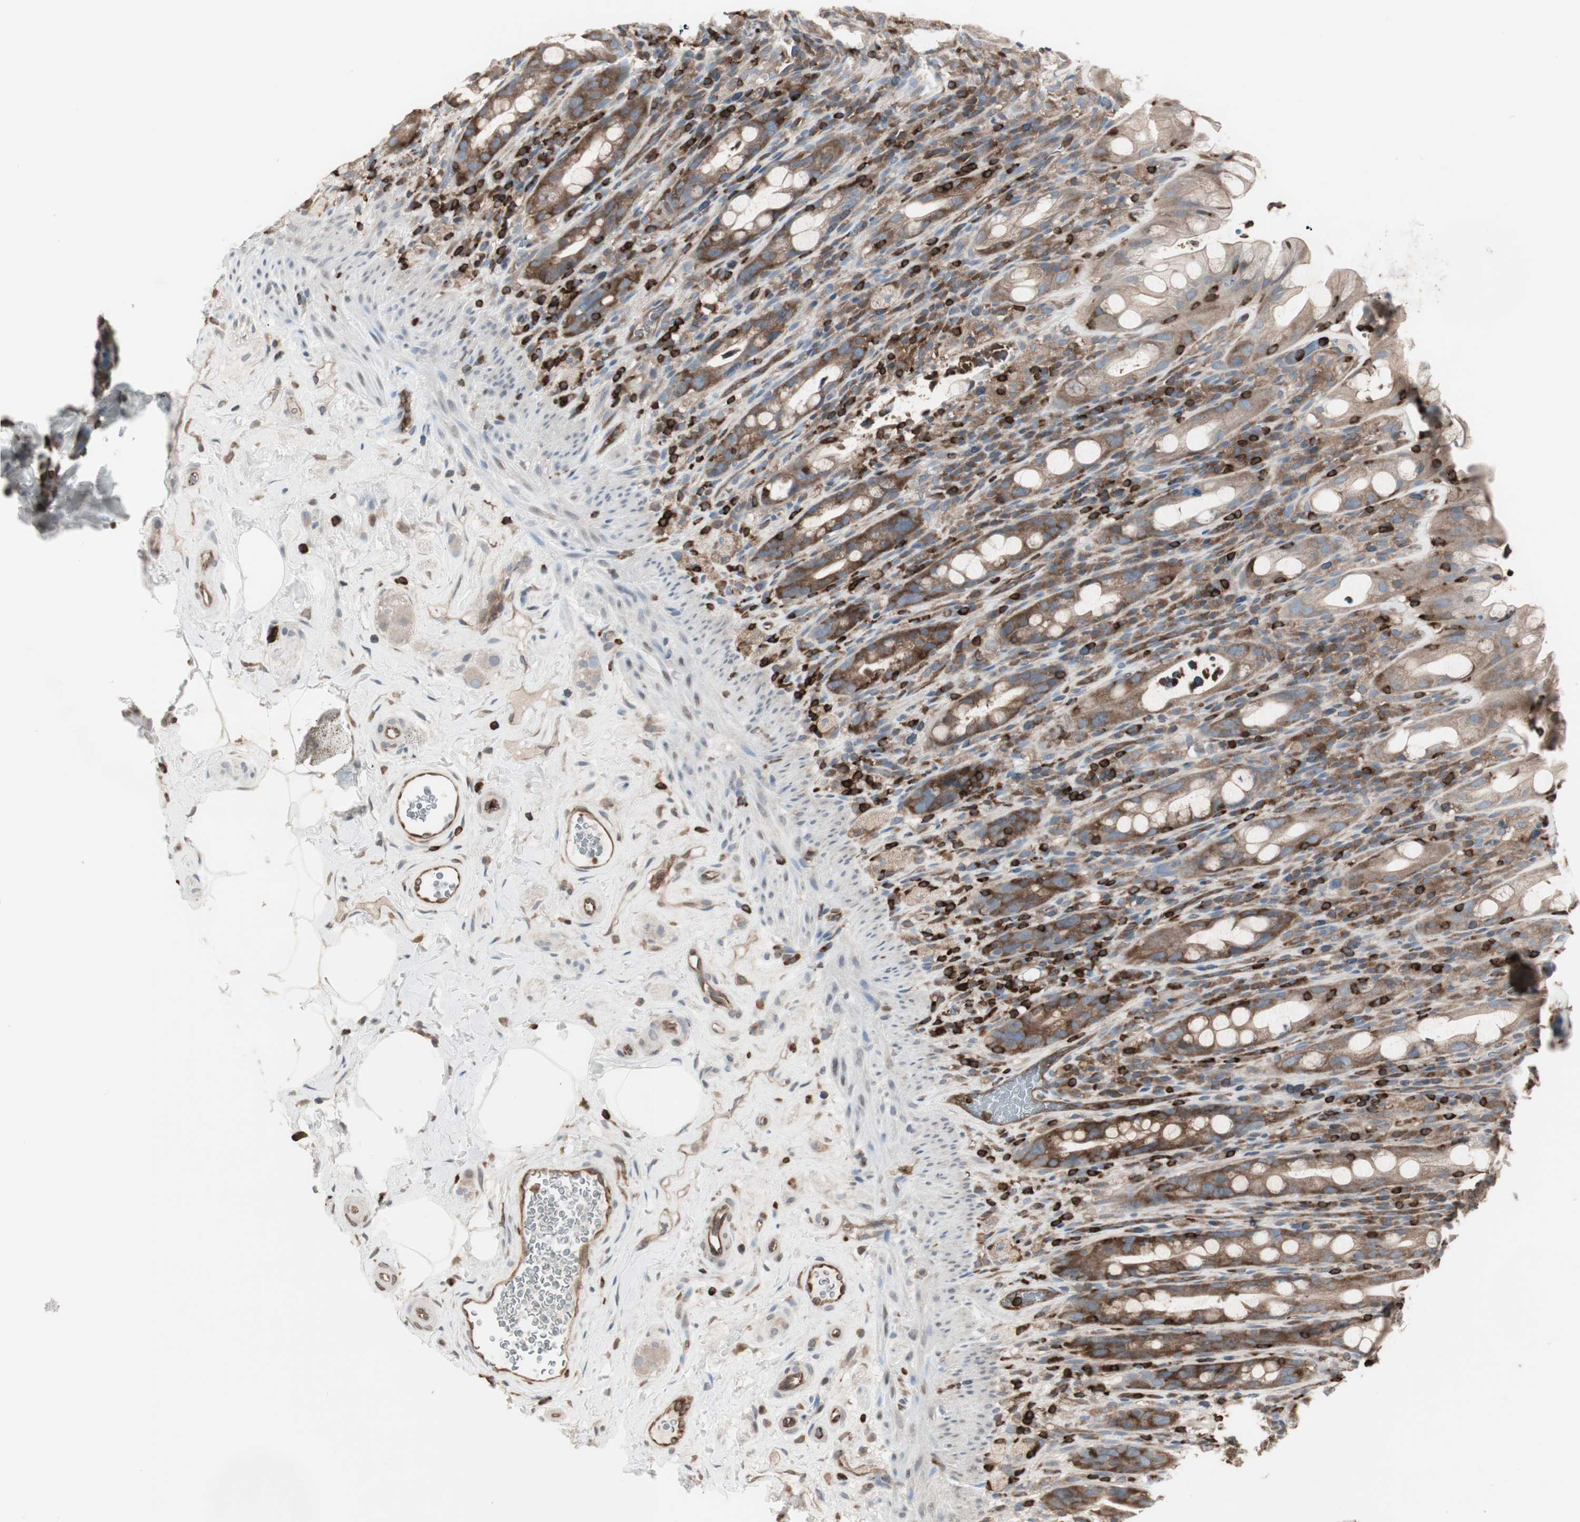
{"staining": {"intensity": "moderate", "quantity": ">75%", "location": "cytoplasmic/membranous"}, "tissue": "rectum", "cell_type": "Glandular cells", "image_type": "normal", "snomed": [{"axis": "morphology", "description": "Normal tissue, NOS"}, {"axis": "topography", "description": "Rectum"}], "caption": "Protein expression analysis of benign human rectum reveals moderate cytoplasmic/membranous positivity in approximately >75% of glandular cells. (brown staining indicates protein expression, while blue staining denotes nuclei).", "gene": "ARHGEF1", "patient": {"sex": "male", "age": 44}}